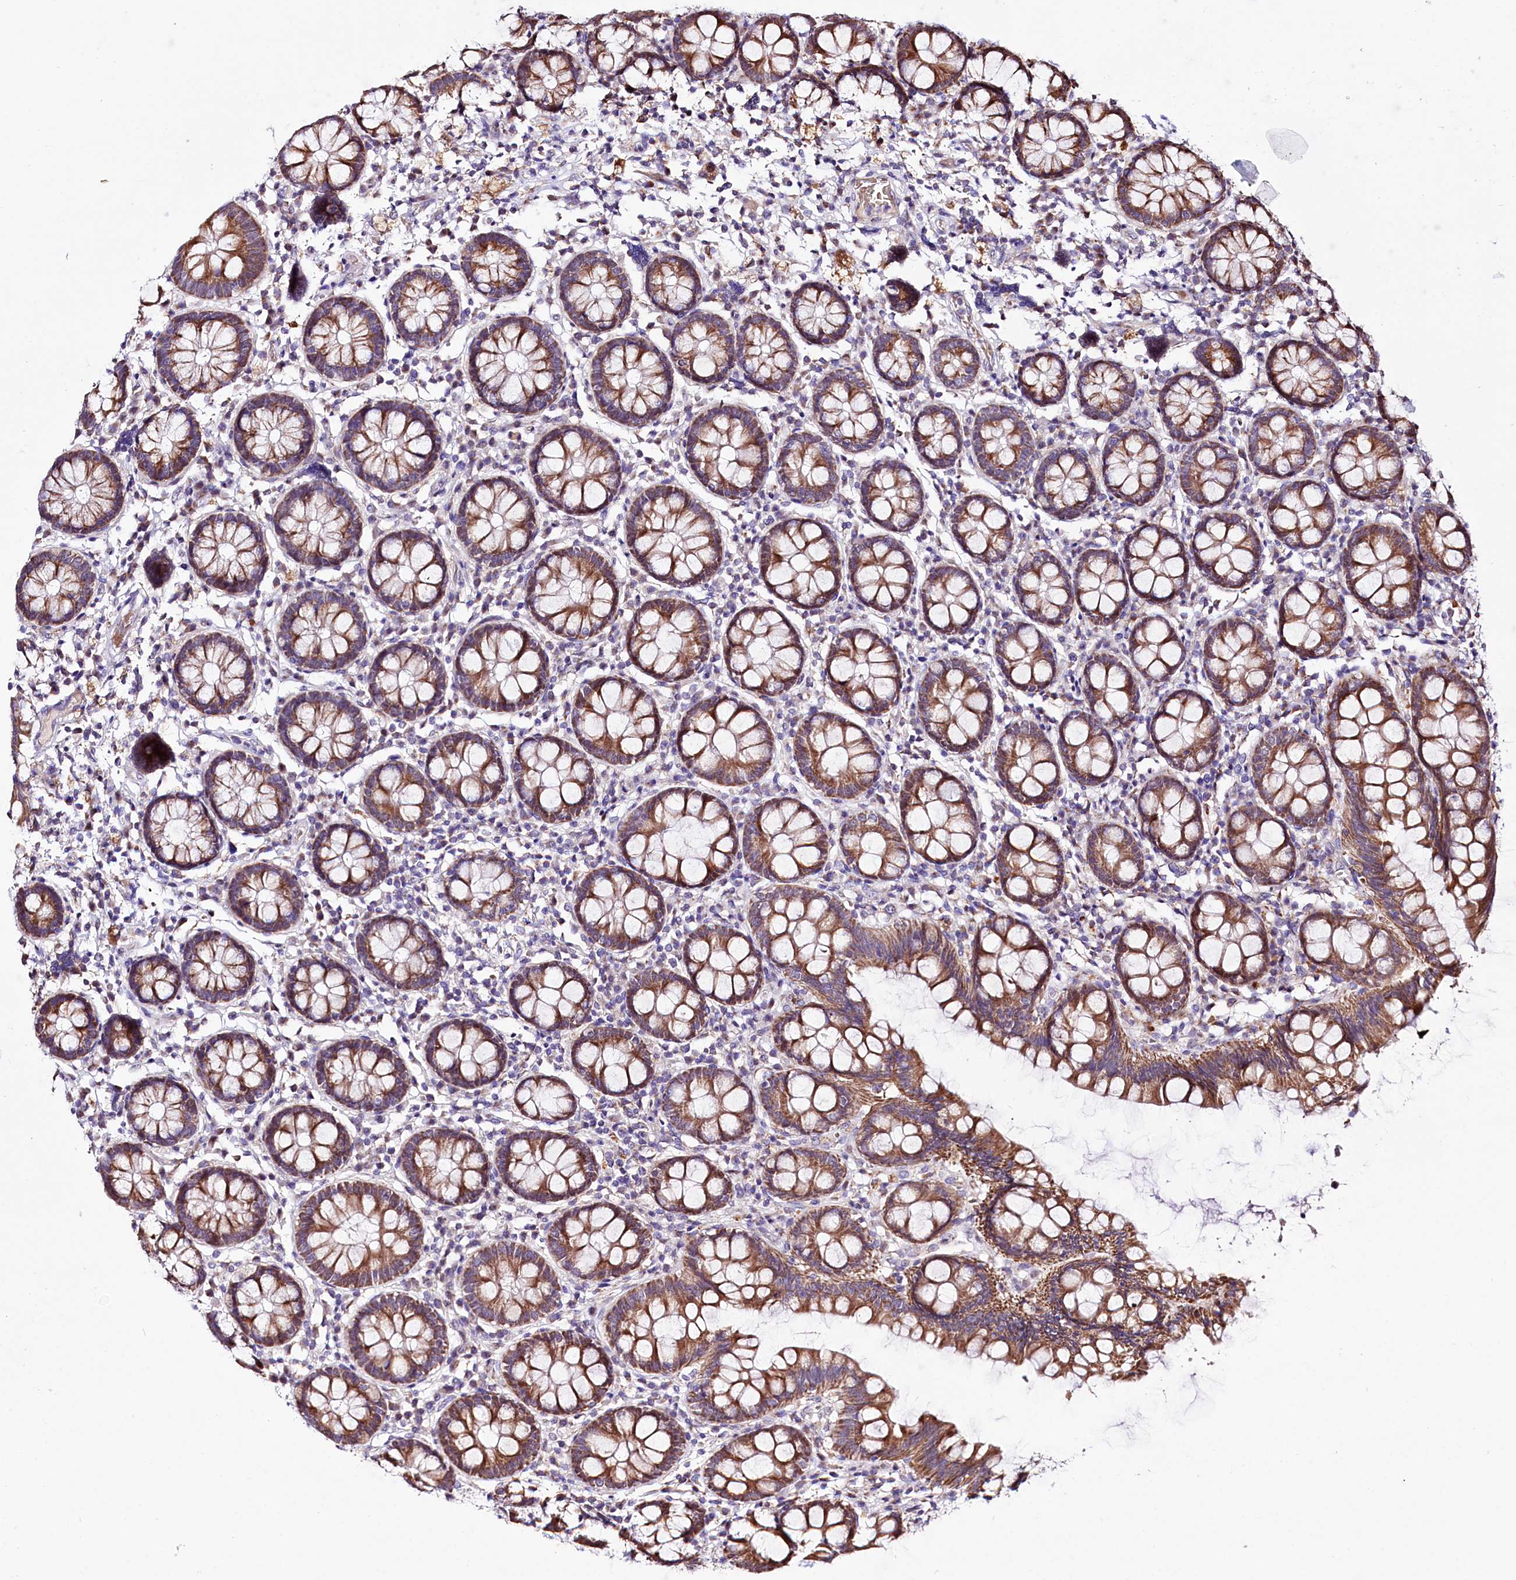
{"staining": {"intensity": "weak", "quantity": ">75%", "location": "cytoplasmic/membranous"}, "tissue": "colon", "cell_type": "Endothelial cells", "image_type": "normal", "snomed": [{"axis": "morphology", "description": "Normal tissue, NOS"}, {"axis": "topography", "description": "Colon"}], "caption": "DAB immunohistochemical staining of normal human colon reveals weak cytoplasmic/membranous protein positivity in approximately >75% of endothelial cells.", "gene": "ST7", "patient": {"sex": "female", "age": 79}}